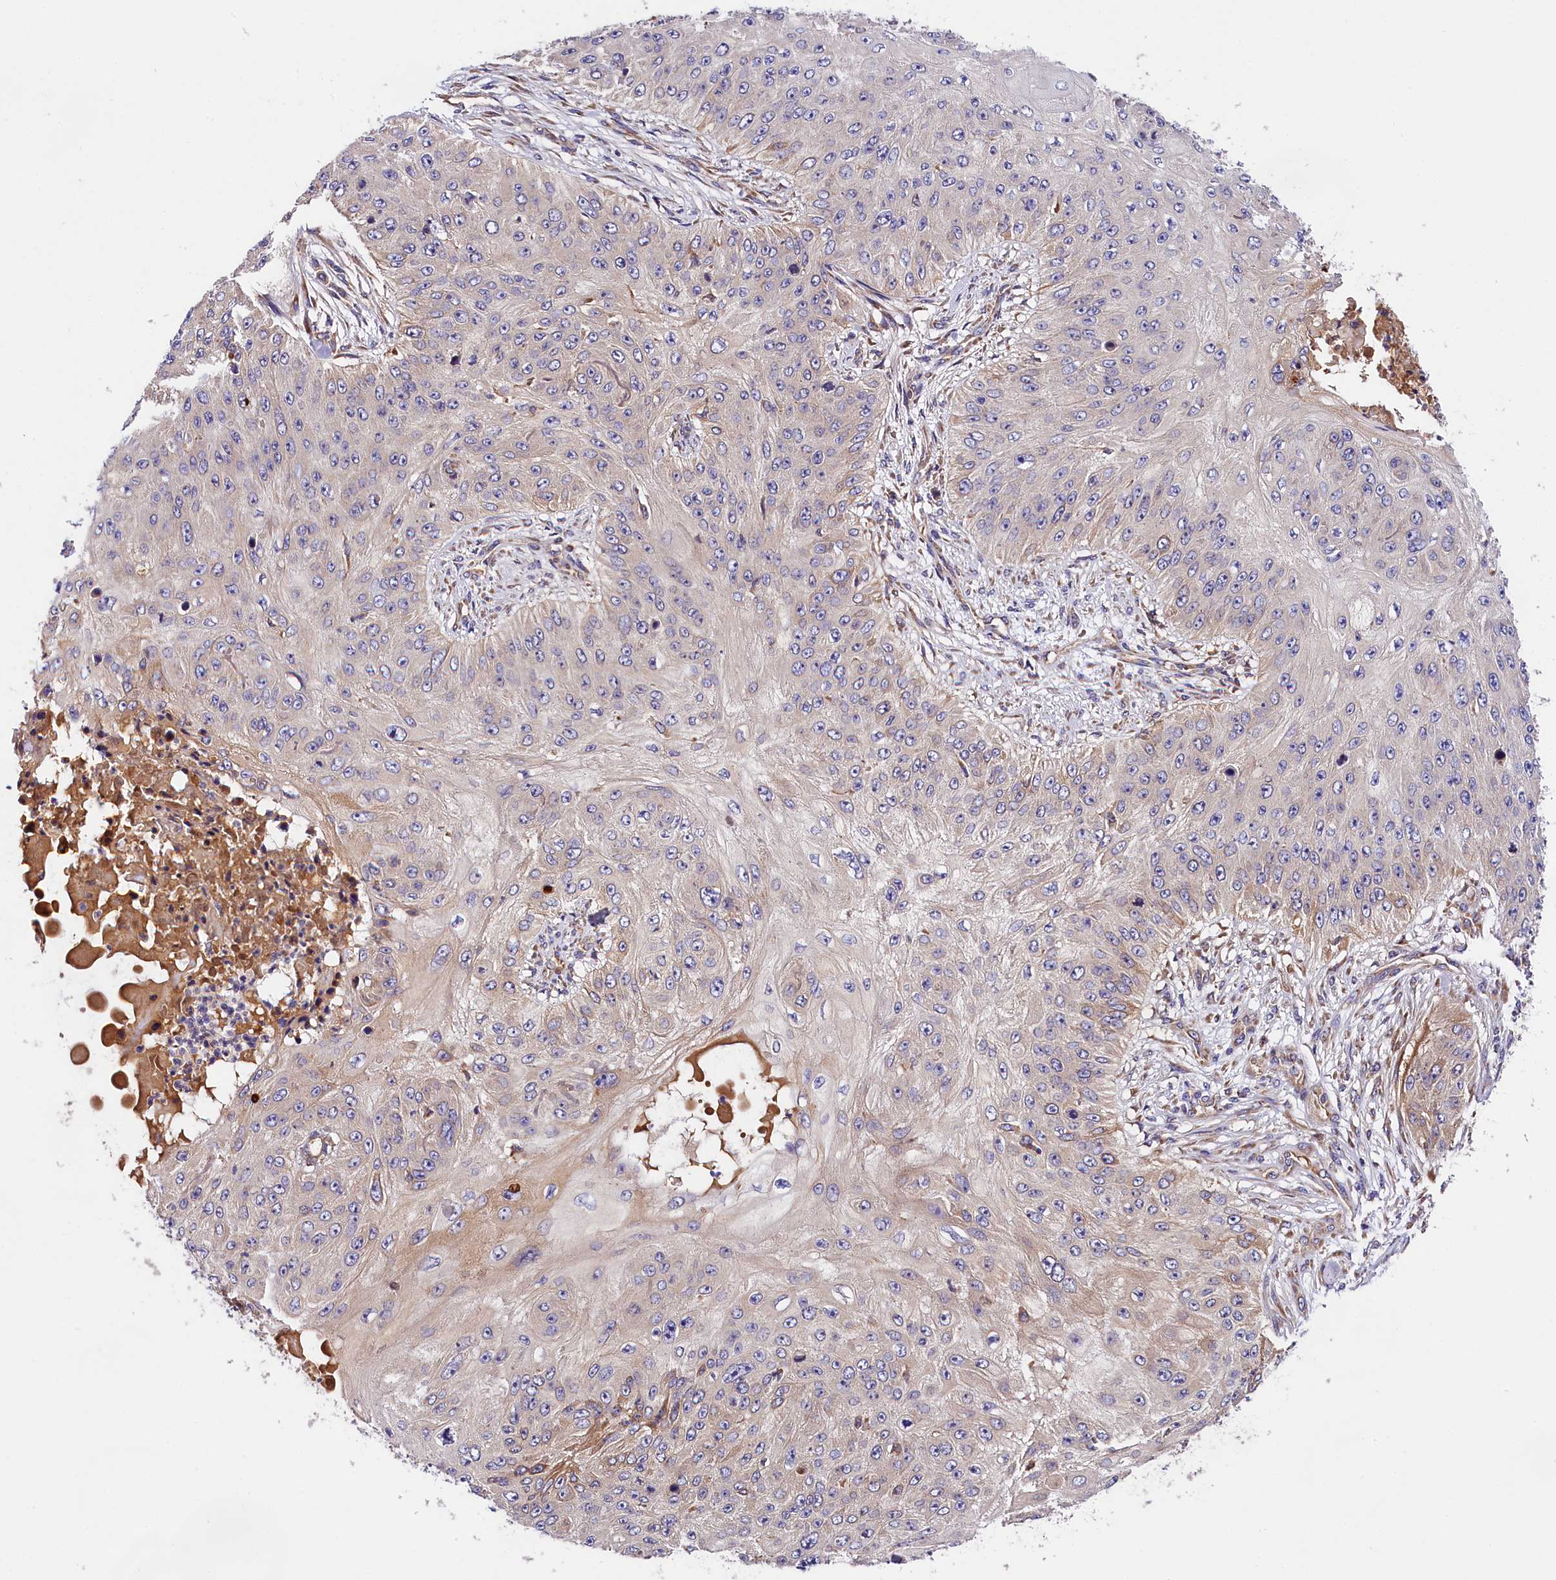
{"staining": {"intensity": "weak", "quantity": "<25%", "location": "cytoplasmic/membranous"}, "tissue": "skin cancer", "cell_type": "Tumor cells", "image_type": "cancer", "snomed": [{"axis": "morphology", "description": "Squamous cell carcinoma, NOS"}, {"axis": "topography", "description": "Skin"}], "caption": "Skin squamous cell carcinoma was stained to show a protein in brown. There is no significant positivity in tumor cells.", "gene": "SPG11", "patient": {"sex": "female", "age": 80}}